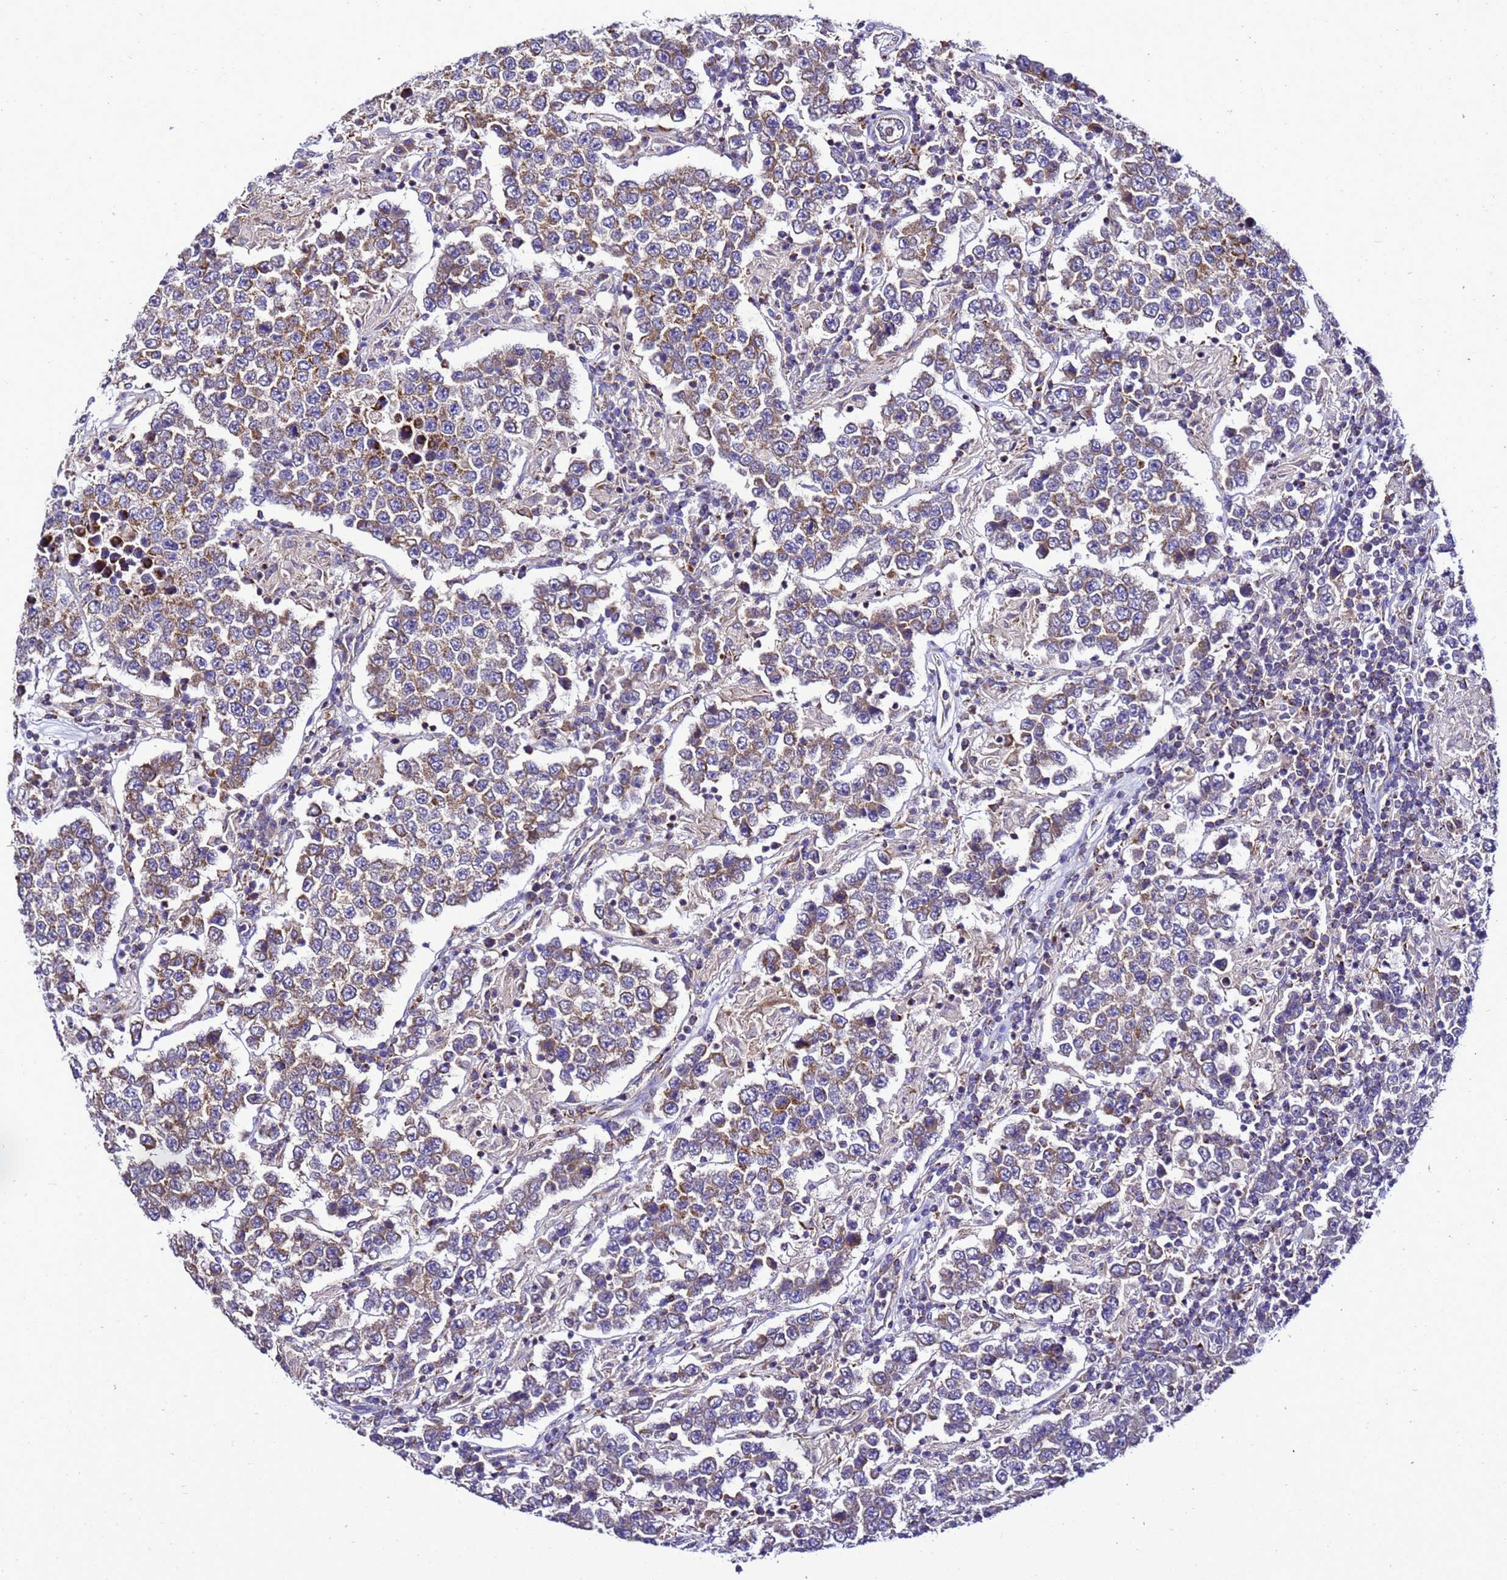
{"staining": {"intensity": "moderate", "quantity": "25%-75%", "location": "cytoplasmic/membranous"}, "tissue": "testis cancer", "cell_type": "Tumor cells", "image_type": "cancer", "snomed": [{"axis": "morphology", "description": "Normal tissue, NOS"}, {"axis": "morphology", "description": "Urothelial carcinoma, High grade"}, {"axis": "morphology", "description": "Seminoma, NOS"}, {"axis": "morphology", "description": "Carcinoma, Embryonal, NOS"}, {"axis": "topography", "description": "Urinary bladder"}, {"axis": "topography", "description": "Testis"}], "caption": "Human embryonal carcinoma (testis) stained with a protein marker exhibits moderate staining in tumor cells.", "gene": "HIGD2A", "patient": {"sex": "male", "age": 41}}